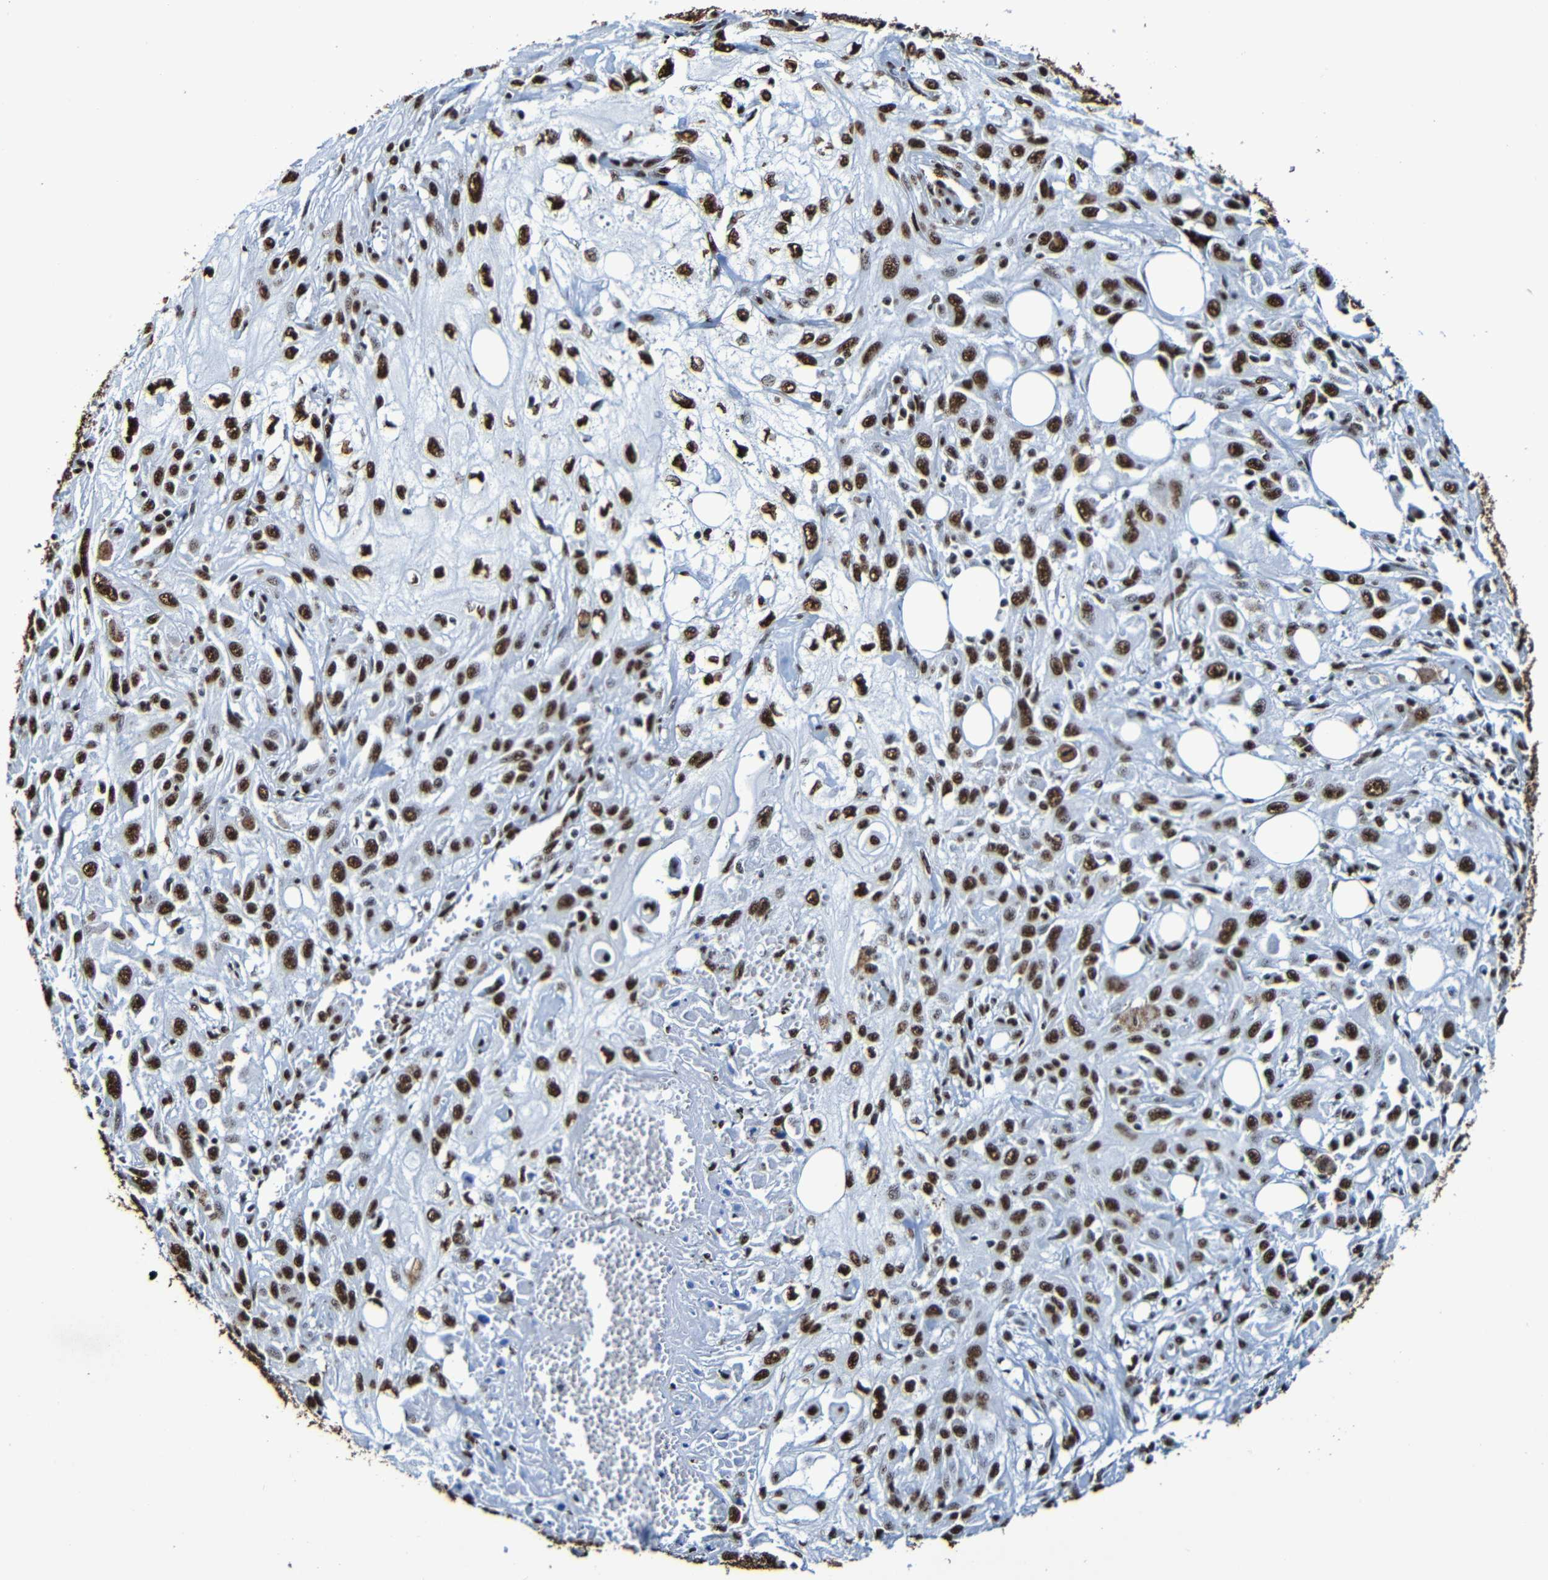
{"staining": {"intensity": "strong", "quantity": ">75%", "location": "nuclear"}, "tissue": "skin cancer", "cell_type": "Tumor cells", "image_type": "cancer", "snomed": [{"axis": "morphology", "description": "Squamous cell carcinoma, NOS"}, {"axis": "topography", "description": "Skin"}], "caption": "A micrograph of skin squamous cell carcinoma stained for a protein reveals strong nuclear brown staining in tumor cells.", "gene": "SRSF3", "patient": {"sex": "male", "age": 75}}